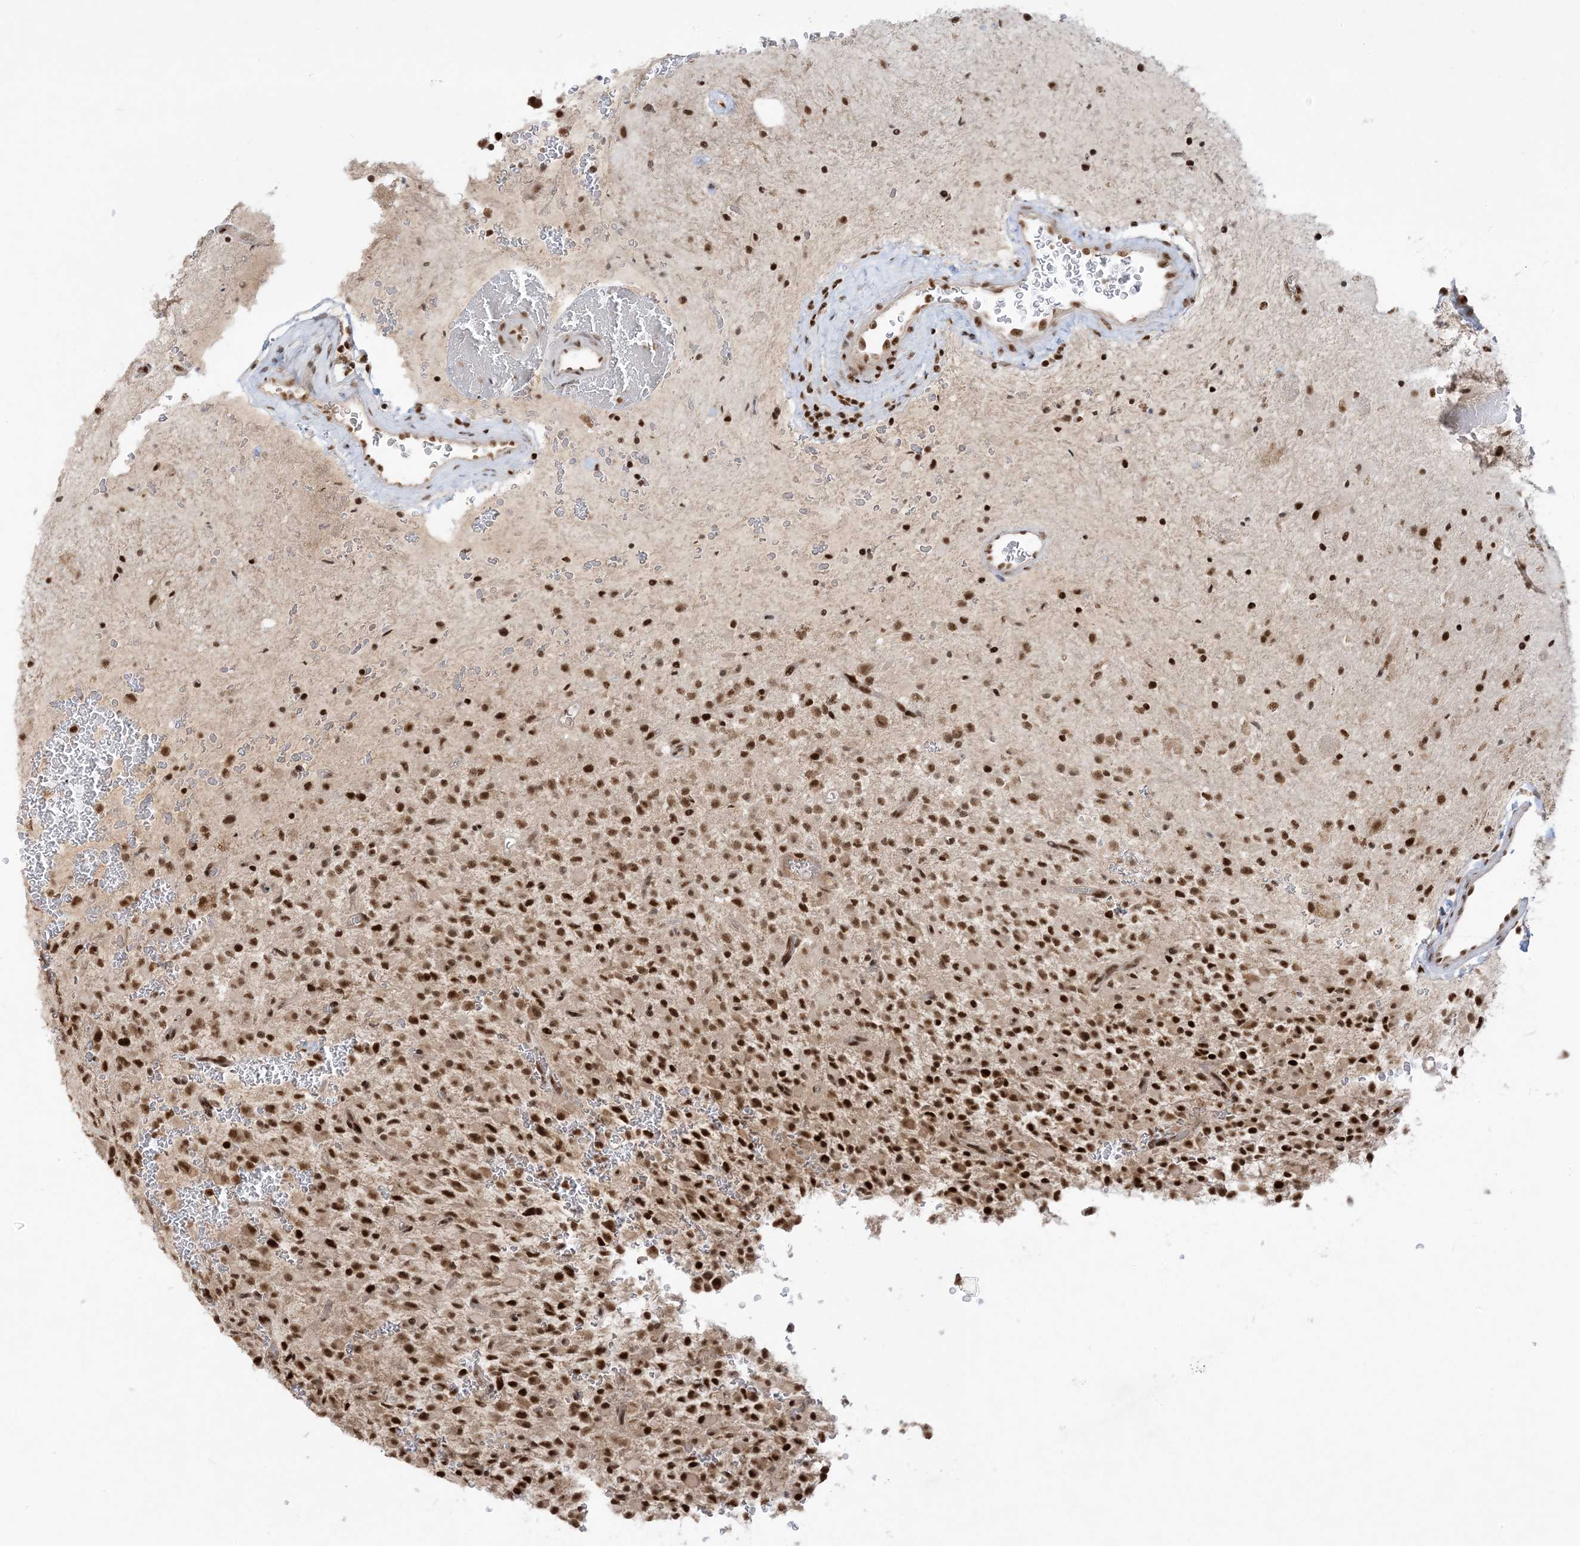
{"staining": {"intensity": "strong", "quantity": ">75%", "location": "nuclear"}, "tissue": "glioma", "cell_type": "Tumor cells", "image_type": "cancer", "snomed": [{"axis": "morphology", "description": "Glioma, malignant, High grade"}, {"axis": "topography", "description": "Brain"}], "caption": "Immunohistochemistry (IHC) of human glioma reveals high levels of strong nuclear staining in about >75% of tumor cells.", "gene": "PPIL2", "patient": {"sex": "male", "age": 34}}